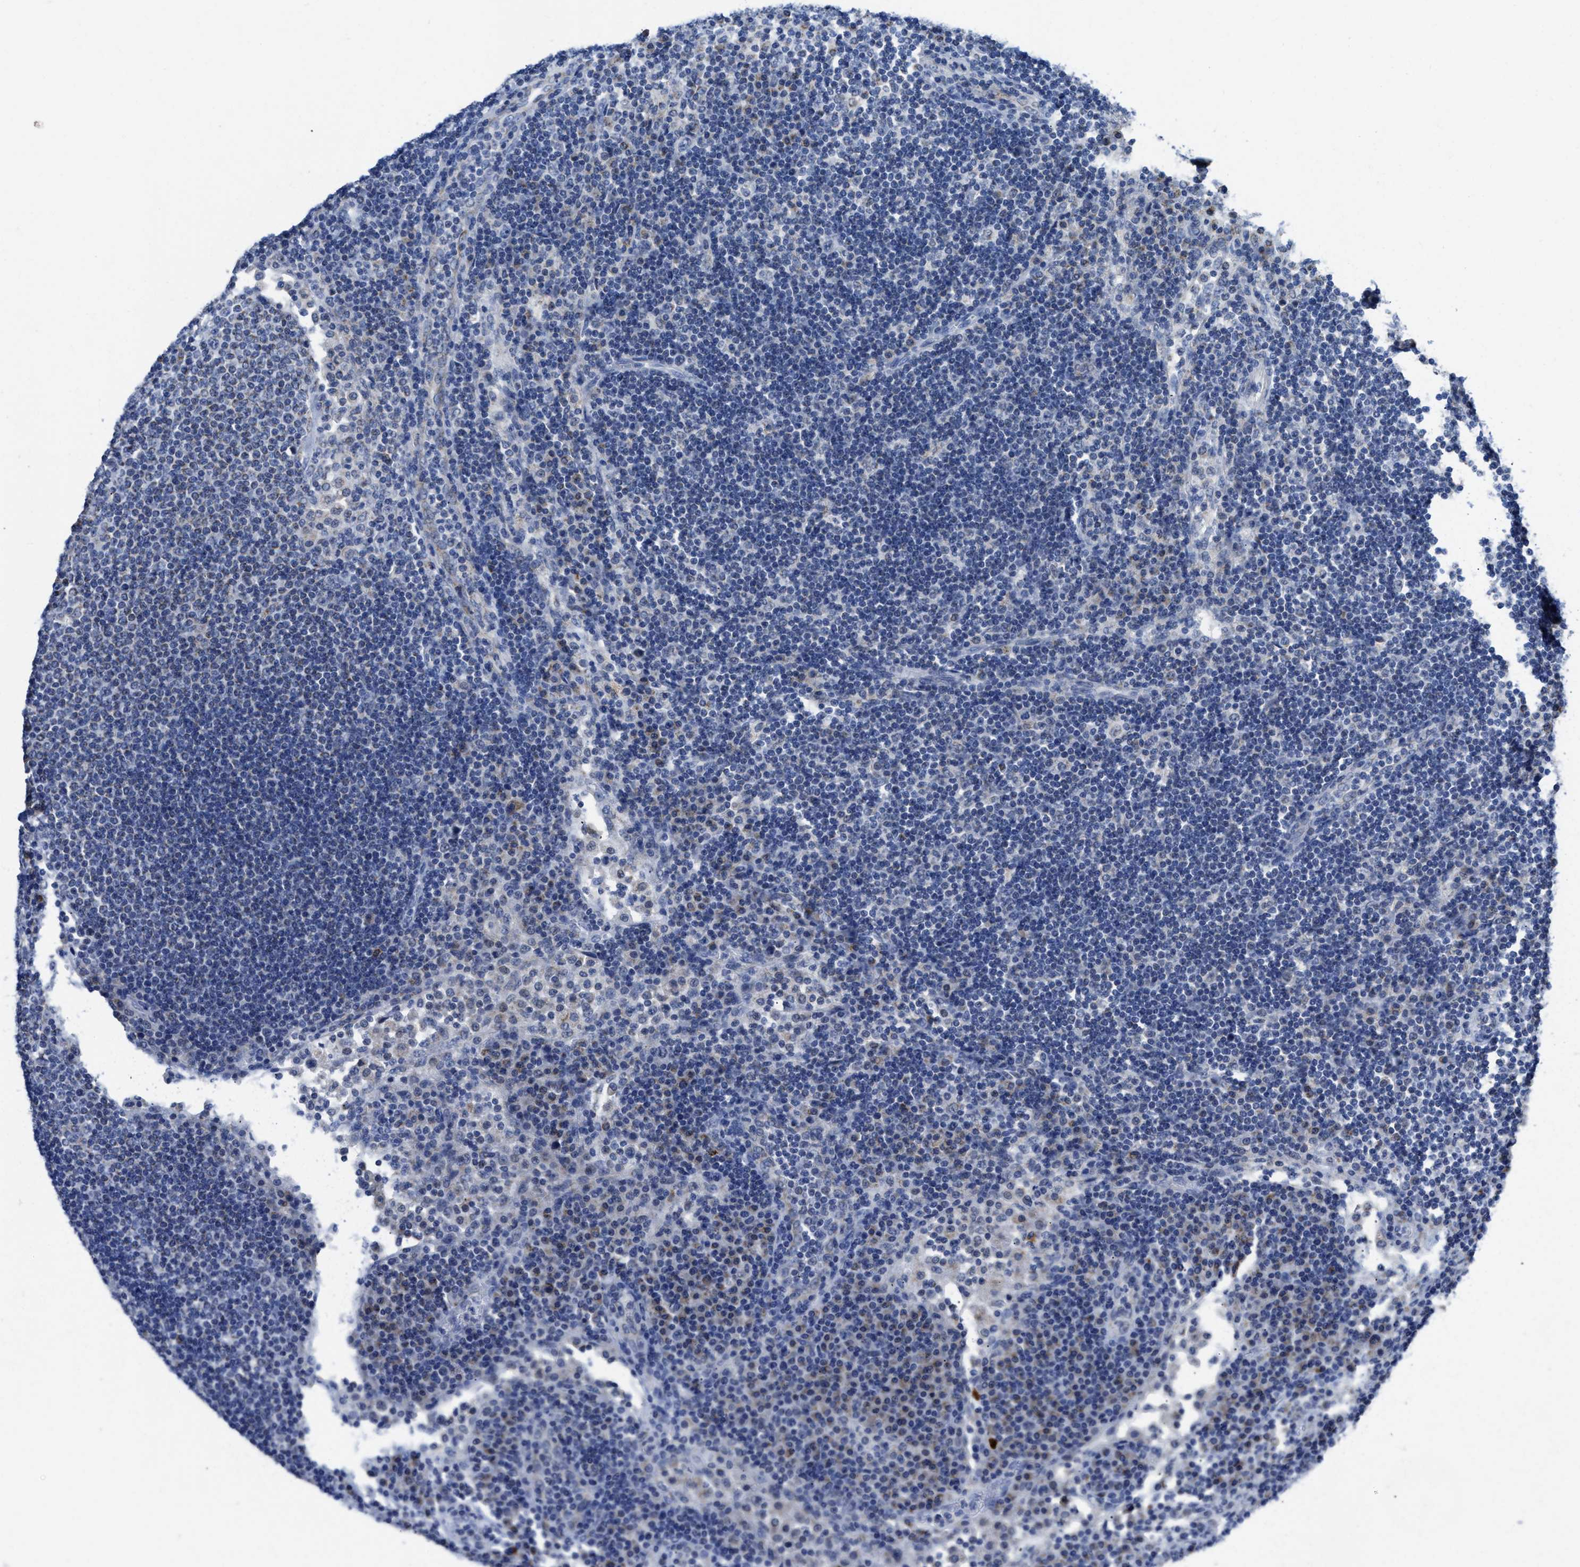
{"staining": {"intensity": "negative", "quantity": "none", "location": "none"}, "tissue": "lymph node", "cell_type": "Germinal center cells", "image_type": "normal", "snomed": [{"axis": "morphology", "description": "Normal tissue, NOS"}, {"axis": "topography", "description": "Lymph node"}], "caption": "This photomicrograph is of normal lymph node stained with immunohistochemistry (IHC) to label a protein in brown with the nuclei are counter-stained blue. There is no positivity in germinal center cells.", "gene": "ETFA", "patient": {"sex": "female", "age": 53}}